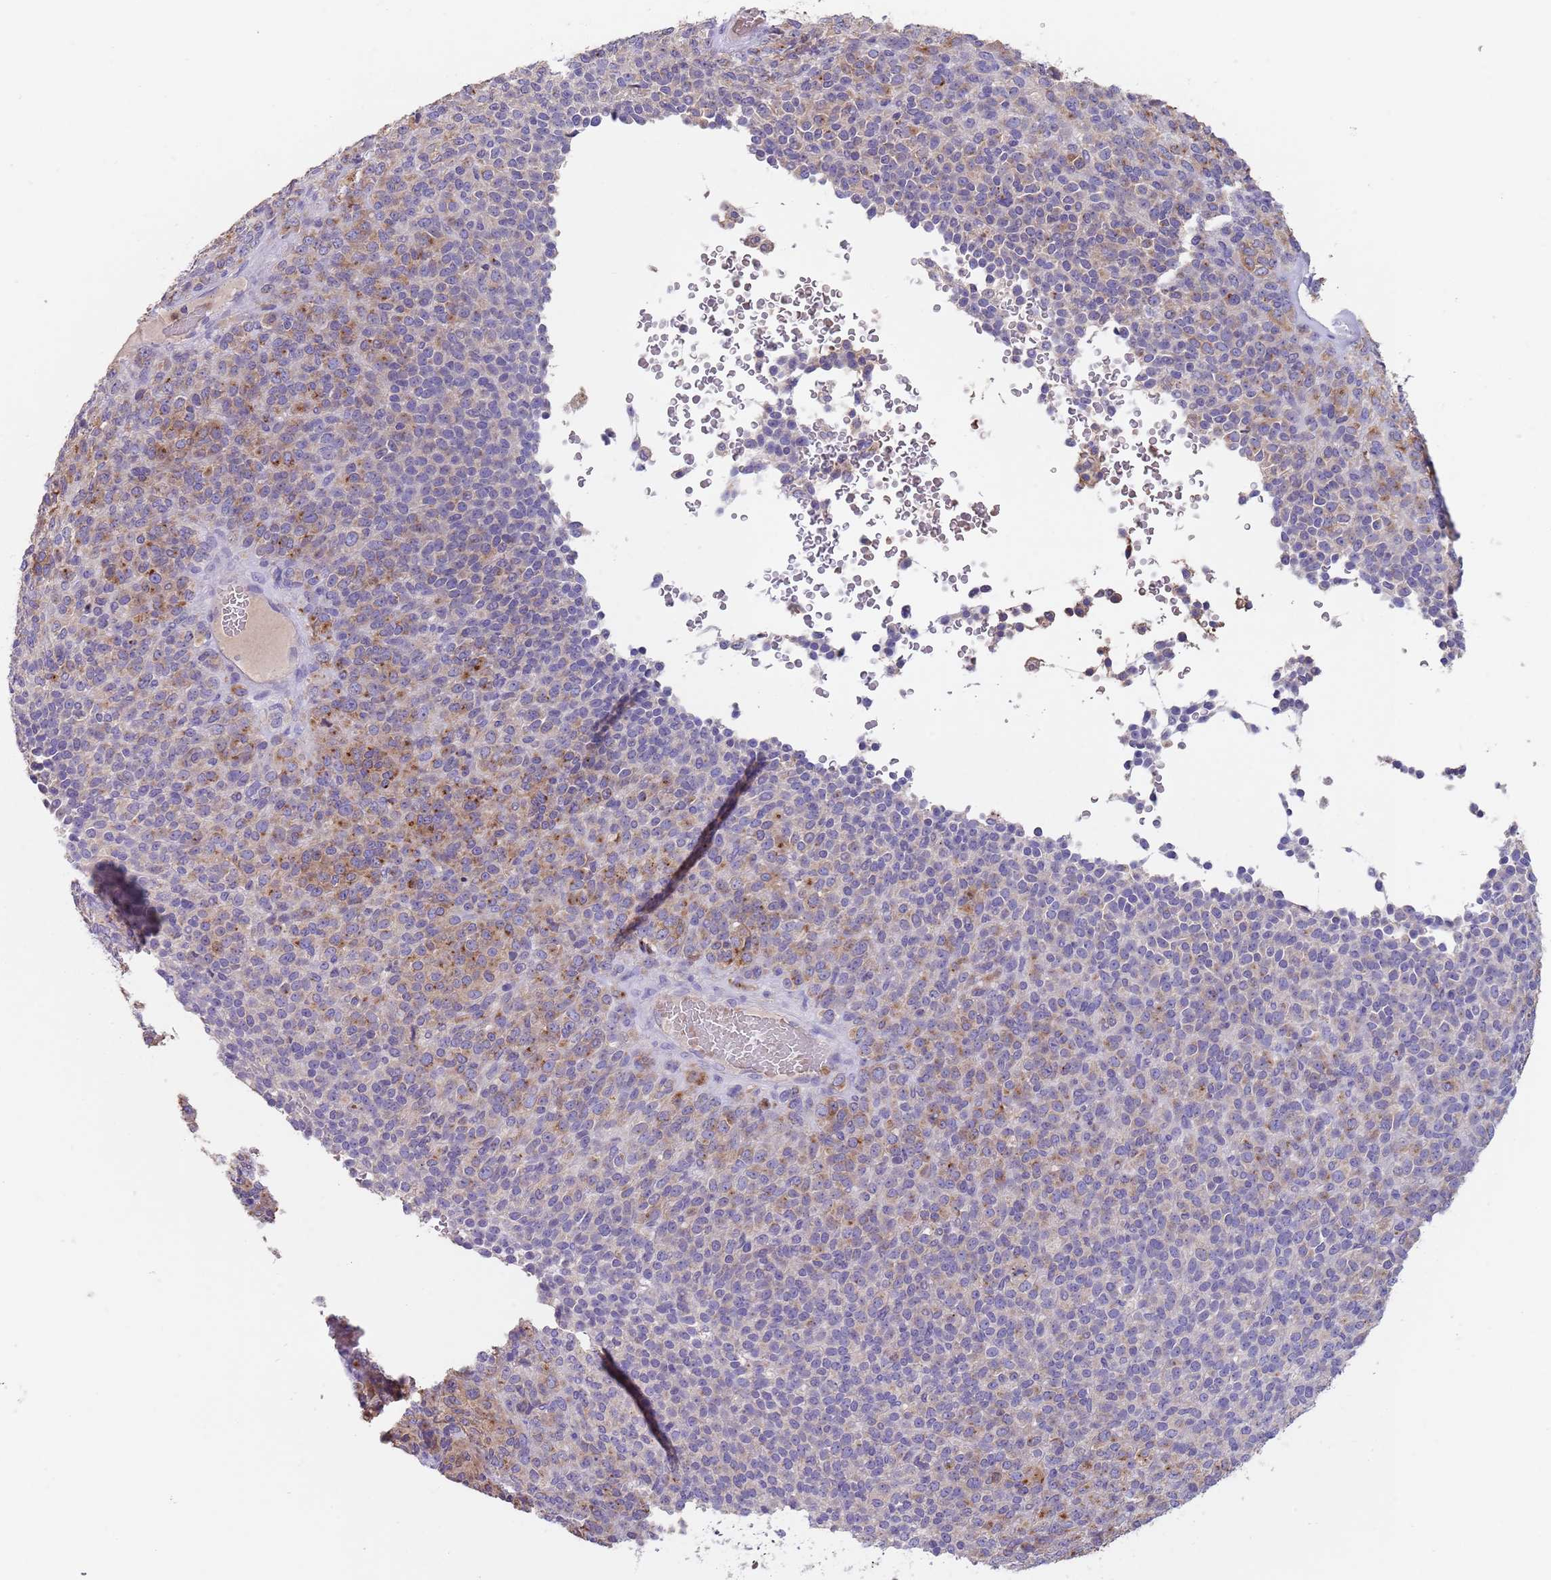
{"staining": {"intensity": "moderate", "quantity": "25%-75%", "location": "cytoplasmic/membranous"}, "tissue": "melanoma", "cell_type": "Tumor cells", "image_type": "cancer", "snomed": [{"axis": "morphology", "description": "Malignant melanoma, Metastatic site"}, {"axis": "topography", "description": "Brain"}], "caption": "A brown stain highlights moderate cytoplasmic/membranous expression of a protein in human malignant melanoma (metastatic site) tumor cells. The staining was performed using DAB, with brown indicating positive protein expression. Nuclei are stained blue with hematoxylin.", "gene": "TMEM251", "patient": {"sex": "female", "age": 56}}